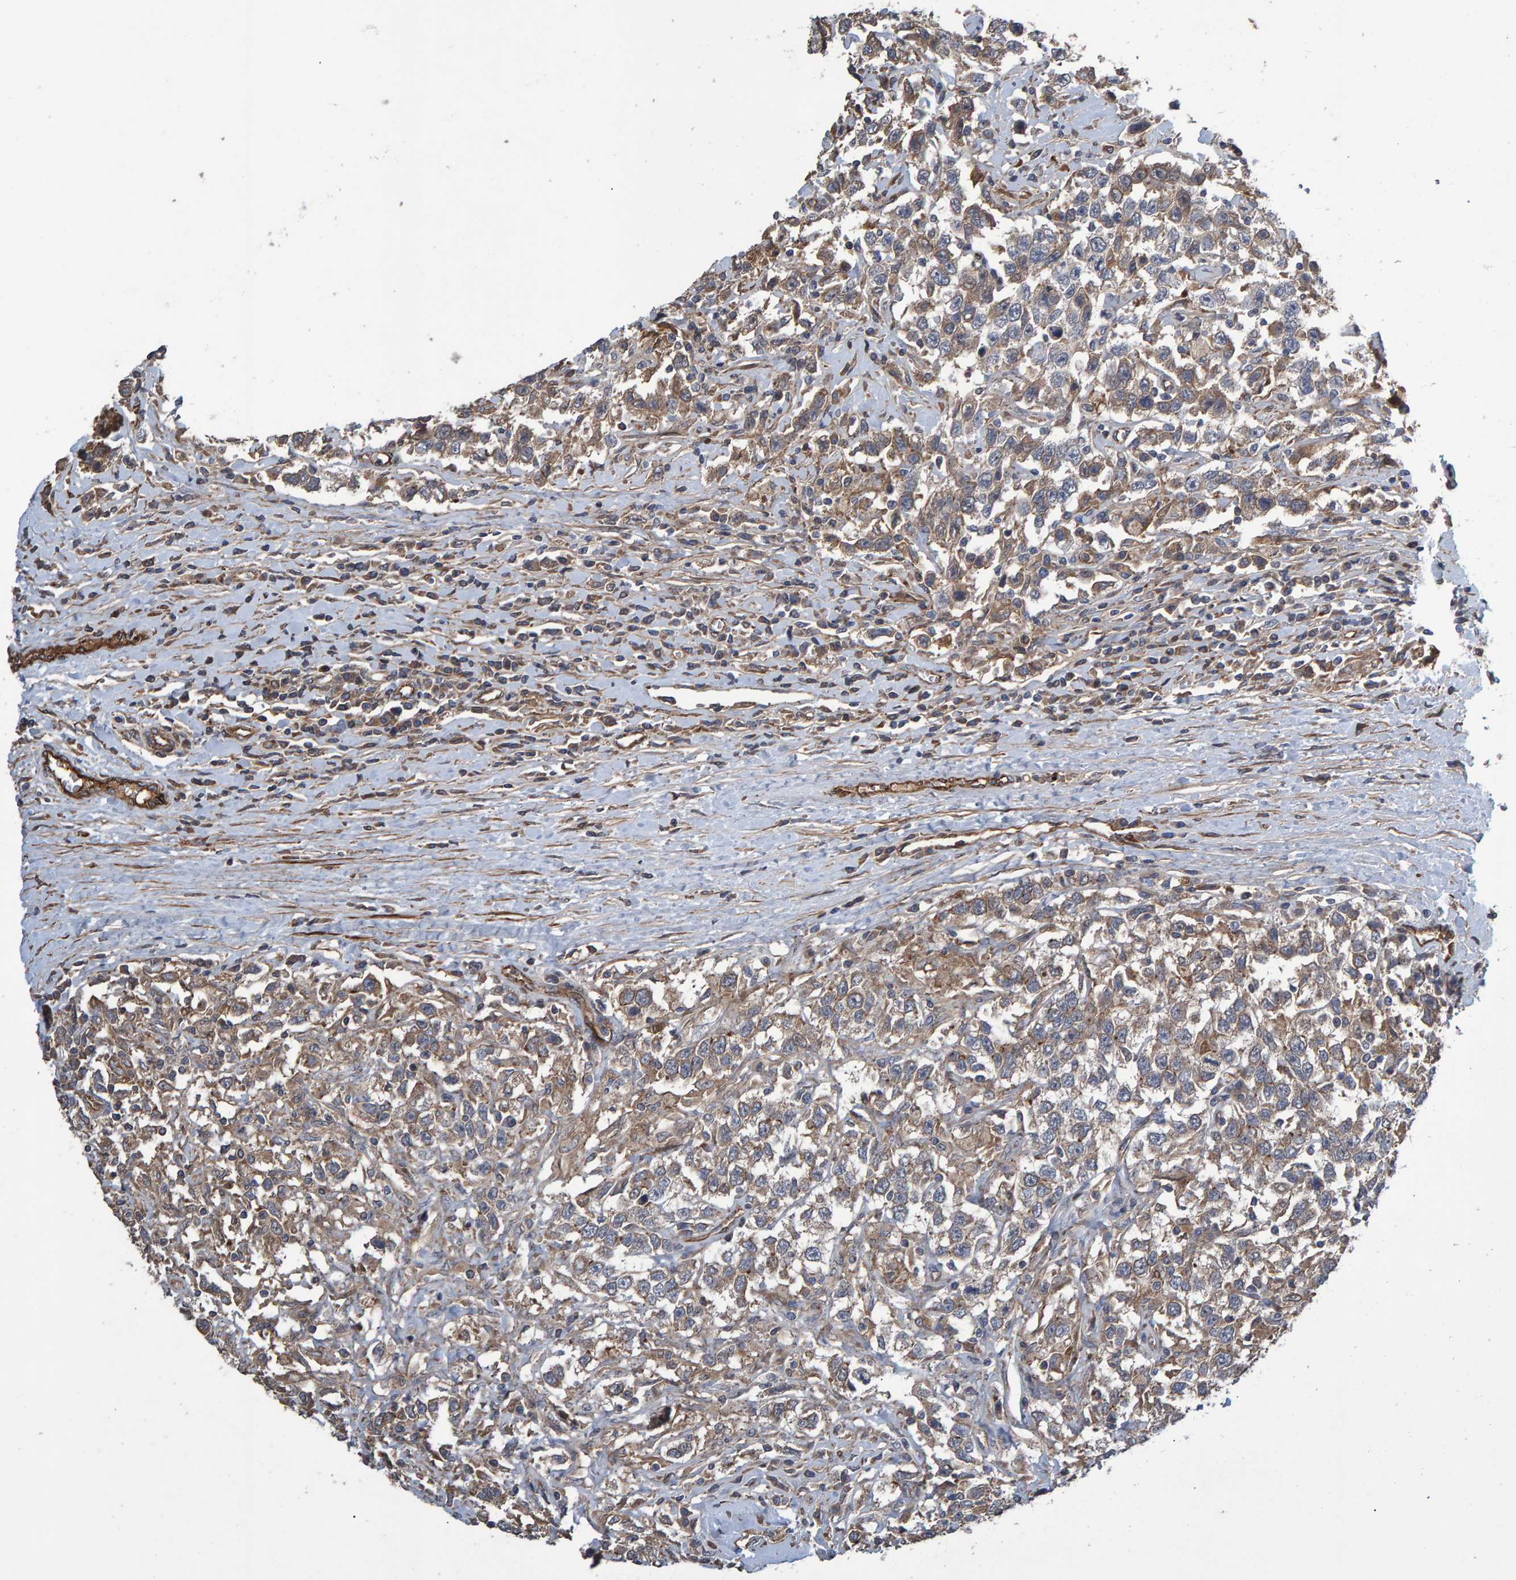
{"staining": {"intensity": "moderate", "quantity": ">75%", "location": "cytoplasmic/membranous"}, "tissue": "testis cancer", "cell_type": "Tumor cells", "image_type": "cancer", "snomed": [{"axis": "morphology", "description": "Seminoma, NOS"}, {"axis": "topography", "description": "Testis"}], "caption": "IHC of human seminoma (testis) reveals medium levels of moderate cytoplasmic/membranous staining in approximately >75% of tumor cells.", "gene": "SLIT2", "patient": {"sex": "male", "age": 41}}